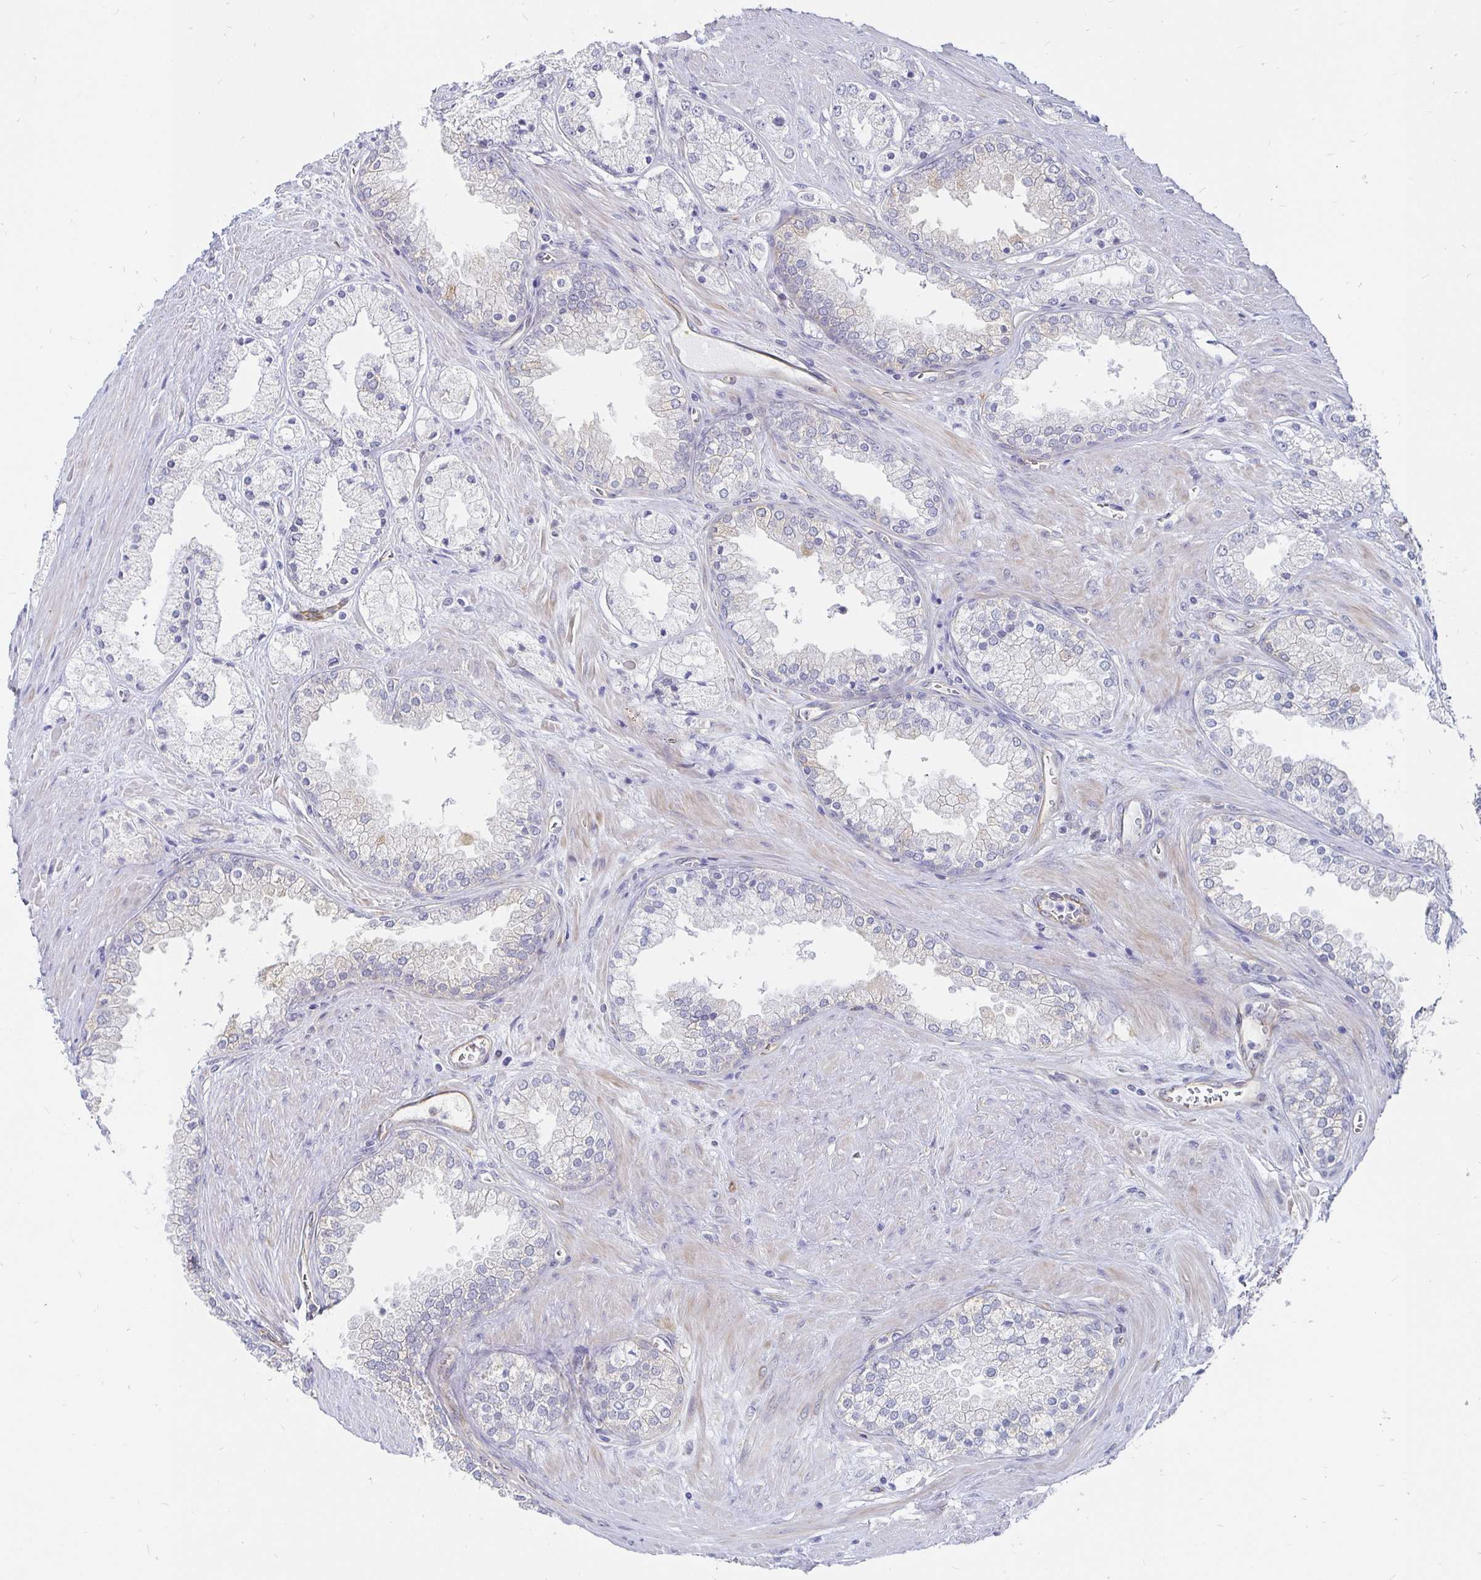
{"staining": {"intensity": "negative", "quantity": "none", "location": "none"}, "tissue": "prostate cancer", "cell_type": "Tumor cells", "image_type": "cancer", "snomed": [{"axis": "morphology", "description": "Adenocarcinoma, High grade"}, {"axis": "topography", "description": "Prostate"}], "caption": "This is an immunohistochemistry histopathology image of human high-grade adenocarcinoma (prostate). There is no positivity in tumor cells.", "gene": "CCDC85A", "patient": {"sex": "male", "age": 66}}